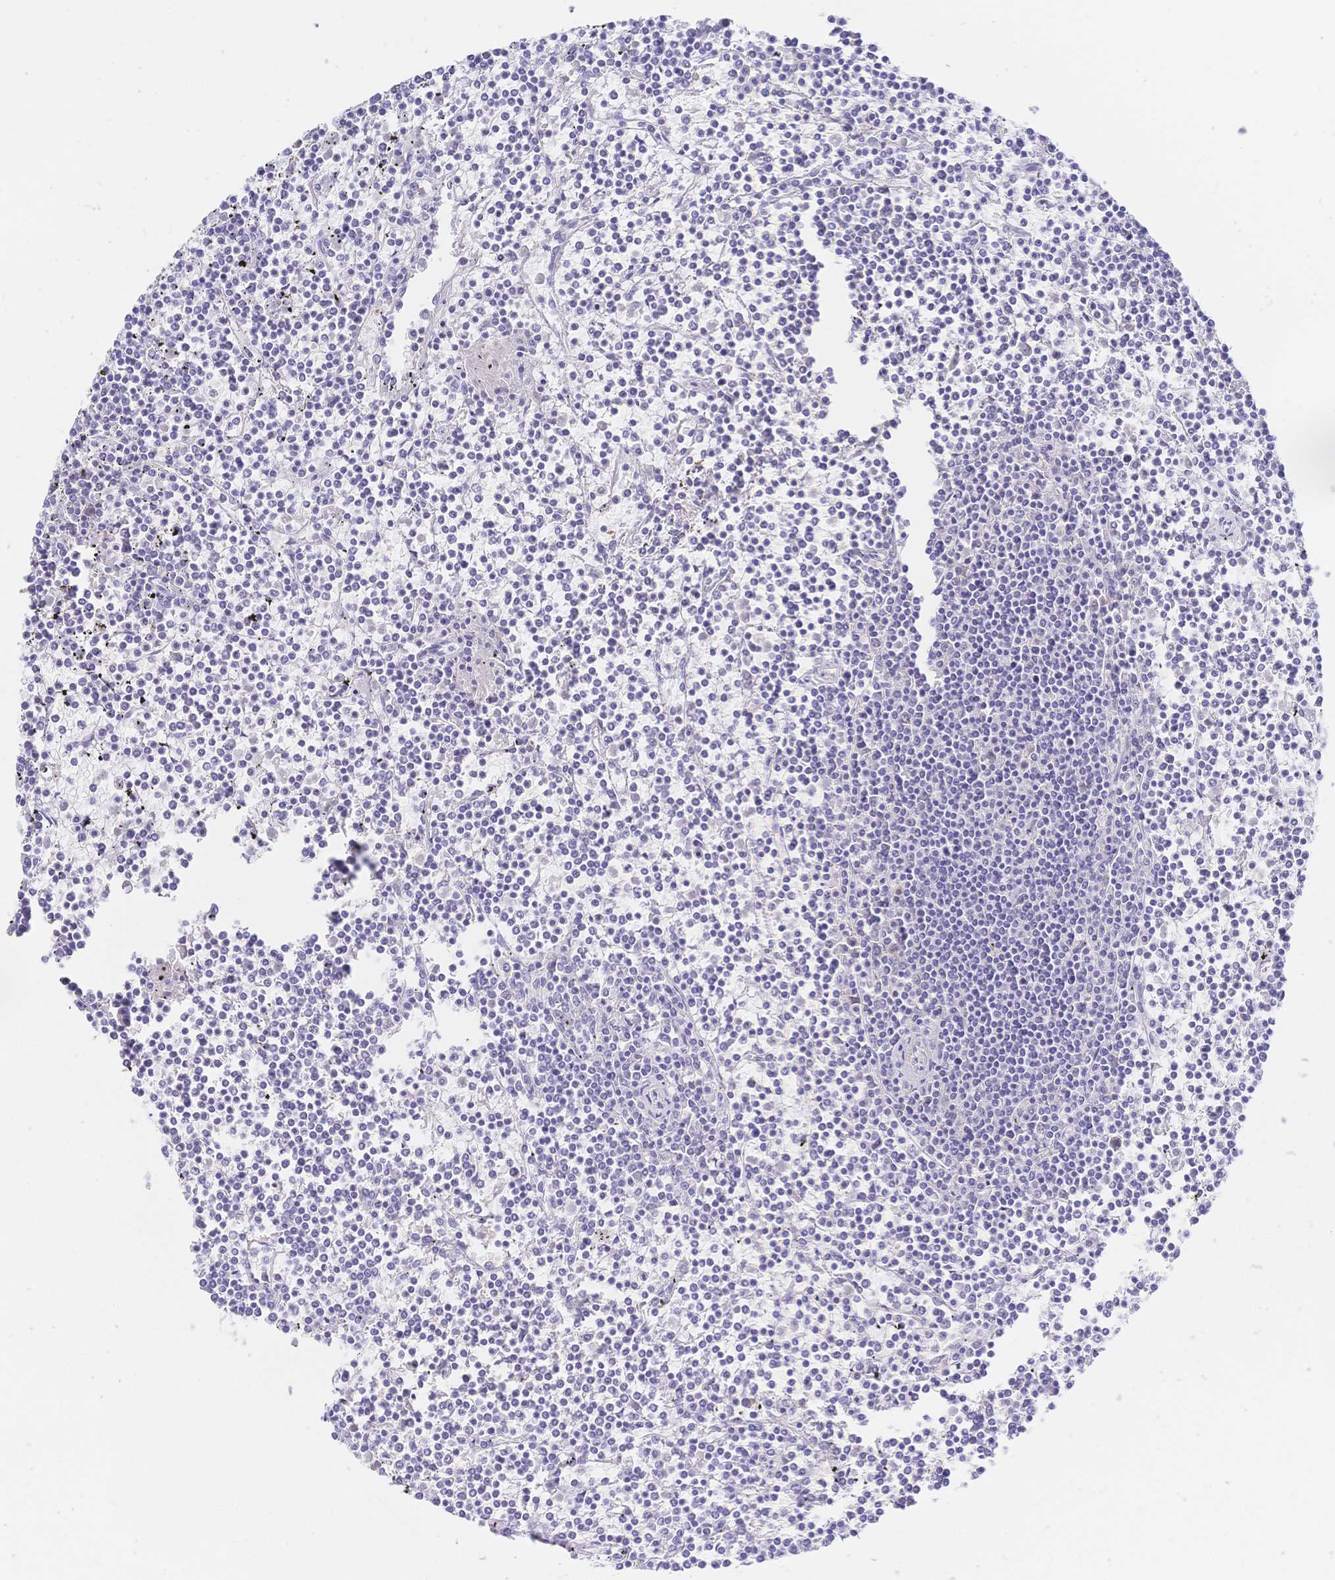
{"staining": {"intensity": "negative", "quantity": "none", "location": "none"}, "tissue": "lymphoma", "cell_type": "Tumor cells", "image_type": "cancer", "snomed": [{"axis": "morphology", "description": "Malignant lymphoma, non-Hodgkin's type, Low grade"}, {"axis": "topography", "description": "Spleen"}], "caption": "High power microscopy micrograph of an immunohistochemistry micrograph of low-grade malignant lymphoma, non-Hodgkin's type, revealing no significant positivity in tumor cells.", "gene": "RRM1", "patient": {"sex": "female", "age": 19}}